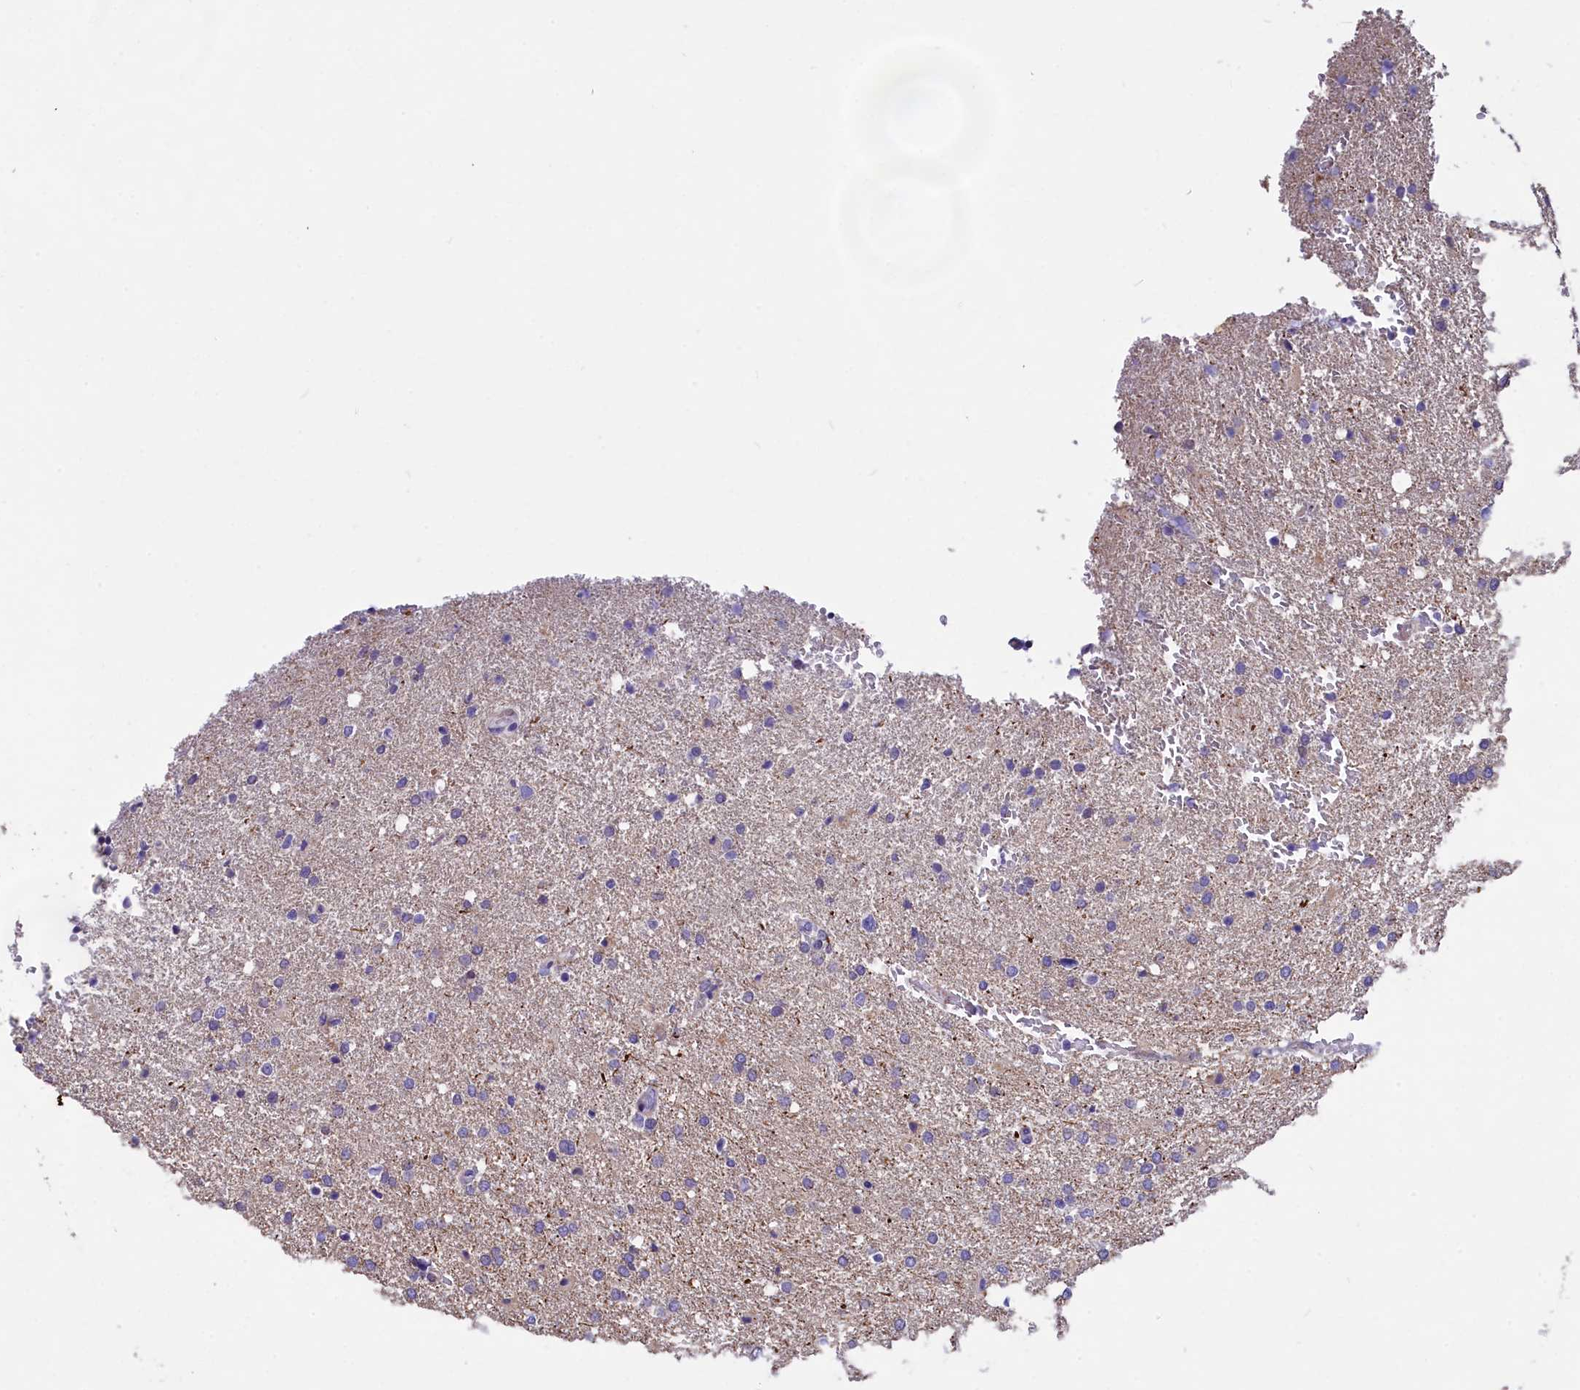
{"staining": {"intensity": "negative", "quantity": "none", "location": "none"}, "tissue": "glioma", "cell_type": "Tumor cells", "image_type": "cancer", "snomed": [{"axis": "morphology", "description": "Glioma, malignant, High grade"}, {"axis": "topography", "description": "Brain"}], "caption": "The photomicrograph shows no significant staining in tumor cells of malignant glioma (high-grade).", "gene": "NKPD1", "patient": {"sex": "male", "age": 72}}